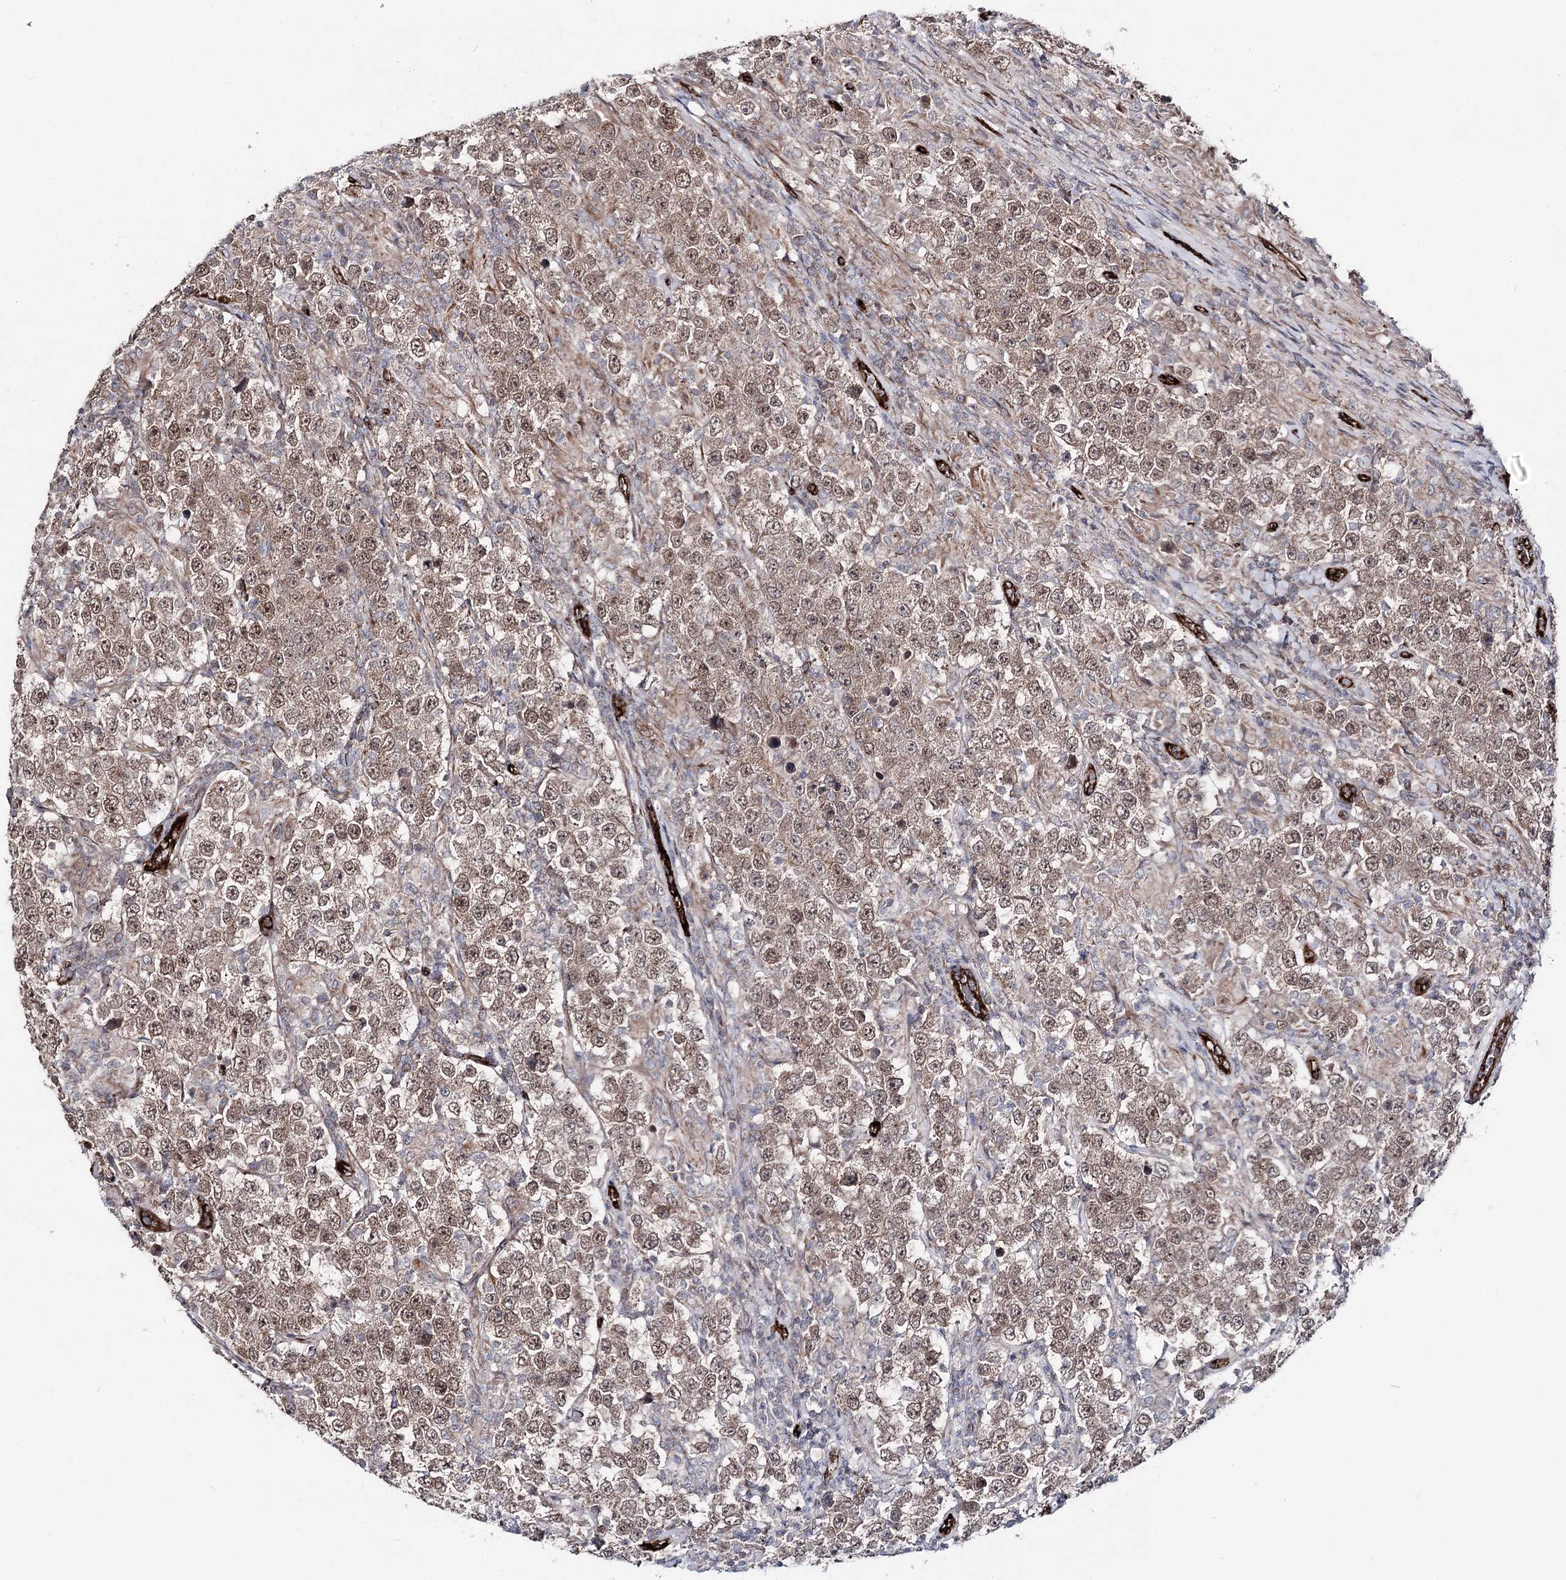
{"staining": {"intensity": "moderate", "quantity": ">75%", "location": "nuclear"}, "tissue": "testis cancer", "cell_type": "Tumor cells", "image_type": "cancer", "snomed": [{"axis": "morphology", "description": "Normal tissue, NOS"}, {"axis": "morphology", "description": "Urothelial carcinoma, High grade"}, {"axis": "morphology", "description": "Seminoma, NOS"}, {"axis": "morphology", "description": "Carcinoma, Embryonal, NOS"}, {"axis": "topography", "description": "Urinary bladder"}, {"axis": "topography", "description": "Testis"}], "caption": "A high-resolution micrograph shows IHC staining of testis cancer, which reveals moderate nuclear positivity in about >75% of tumor cells.", "gene": "MIB1", "patient": {"sex": "male", "age": 41}}